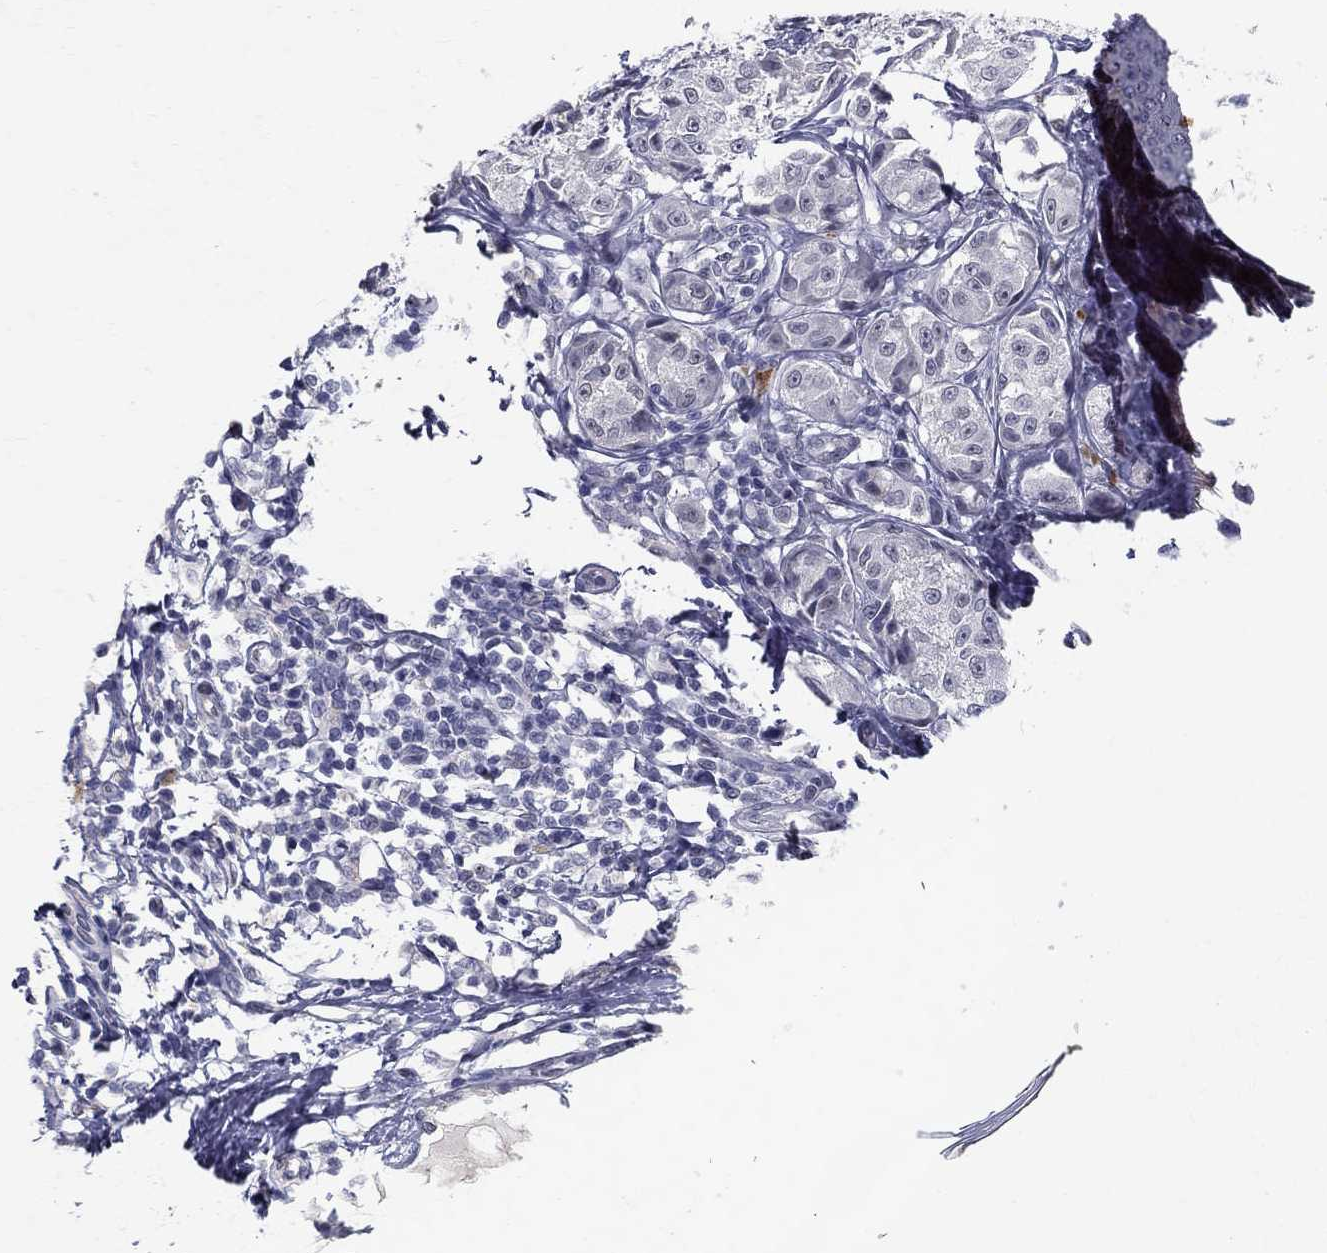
{"staining": {"intensity": "negative", "quantity": "none", "location": "none"}, "tissue": "melanoma", "cell_type": "Tumor cells", "image_type": "cancer", "snomed": [{"axis": "morphology", "description": "Malignant melanoma, NOS"}, {"axis": "topography", "description": "Skin"}], "caption": "This is an immunohistochemistry (IHC) photomicrograph of melanoma. There is no positivity in tumor cells.", "gene": "RBFOX1", "patient": {"sex": "male", "age": 61}}